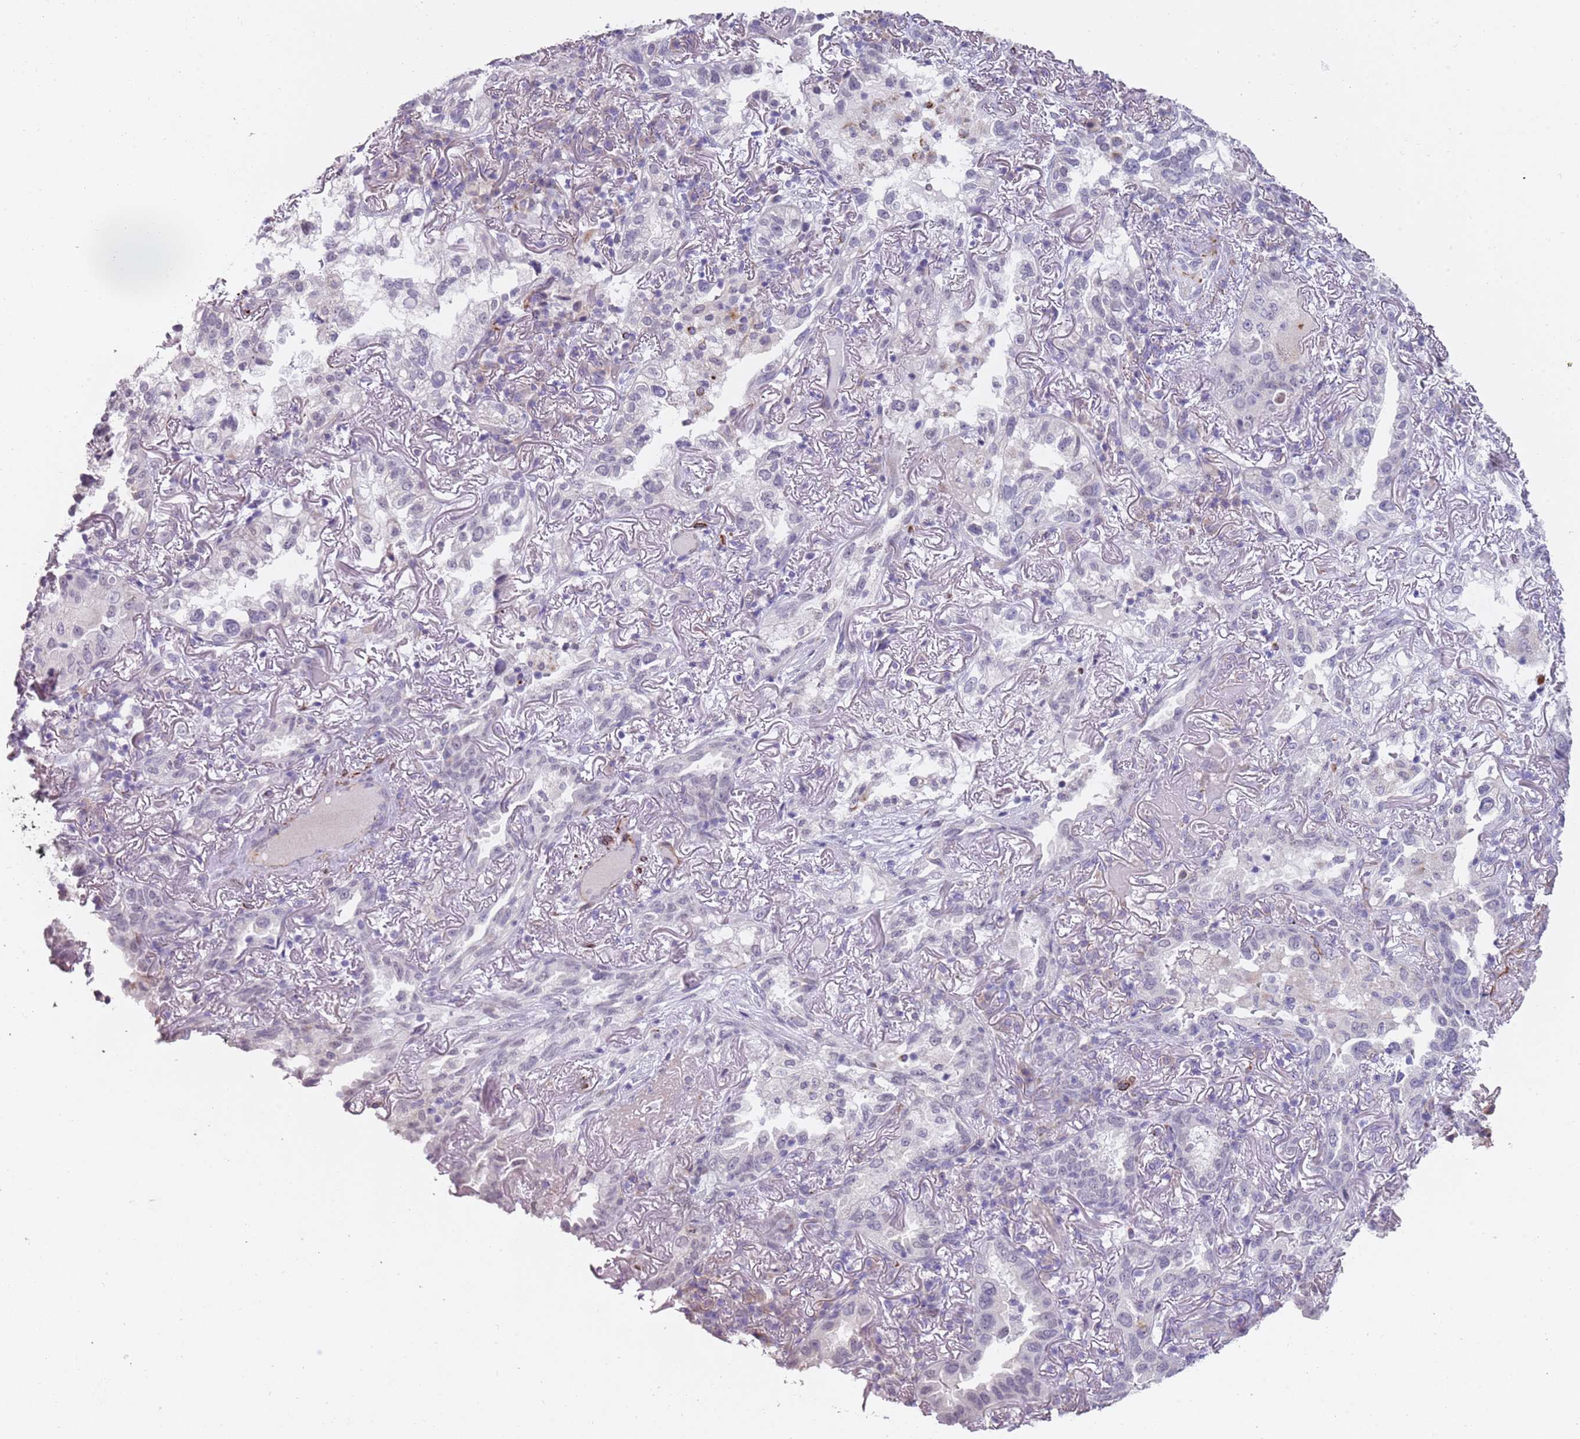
{"staining": {"intensity": "negative", "quantity": "none", "location": "none"}, "tissue": "lung cancer", "cell_type": "Tumor cells", "image_type": "cancer", "snomed": [{"axis": "morphology", "description": "Adenocarcinoma, NOS"}, {"axis": "topography", "description": "Lung"}], "caption": "High magnification brightfield microscopy of adenocarcinoma (lung) stained with DAB (3,3'-diaminobenzidine) (brown) and counterstained with hematoxylin (blue): tumor cells show no significant staining.", "gene": "NBPF3", "patient": {"sex": "female", "age": 69}}